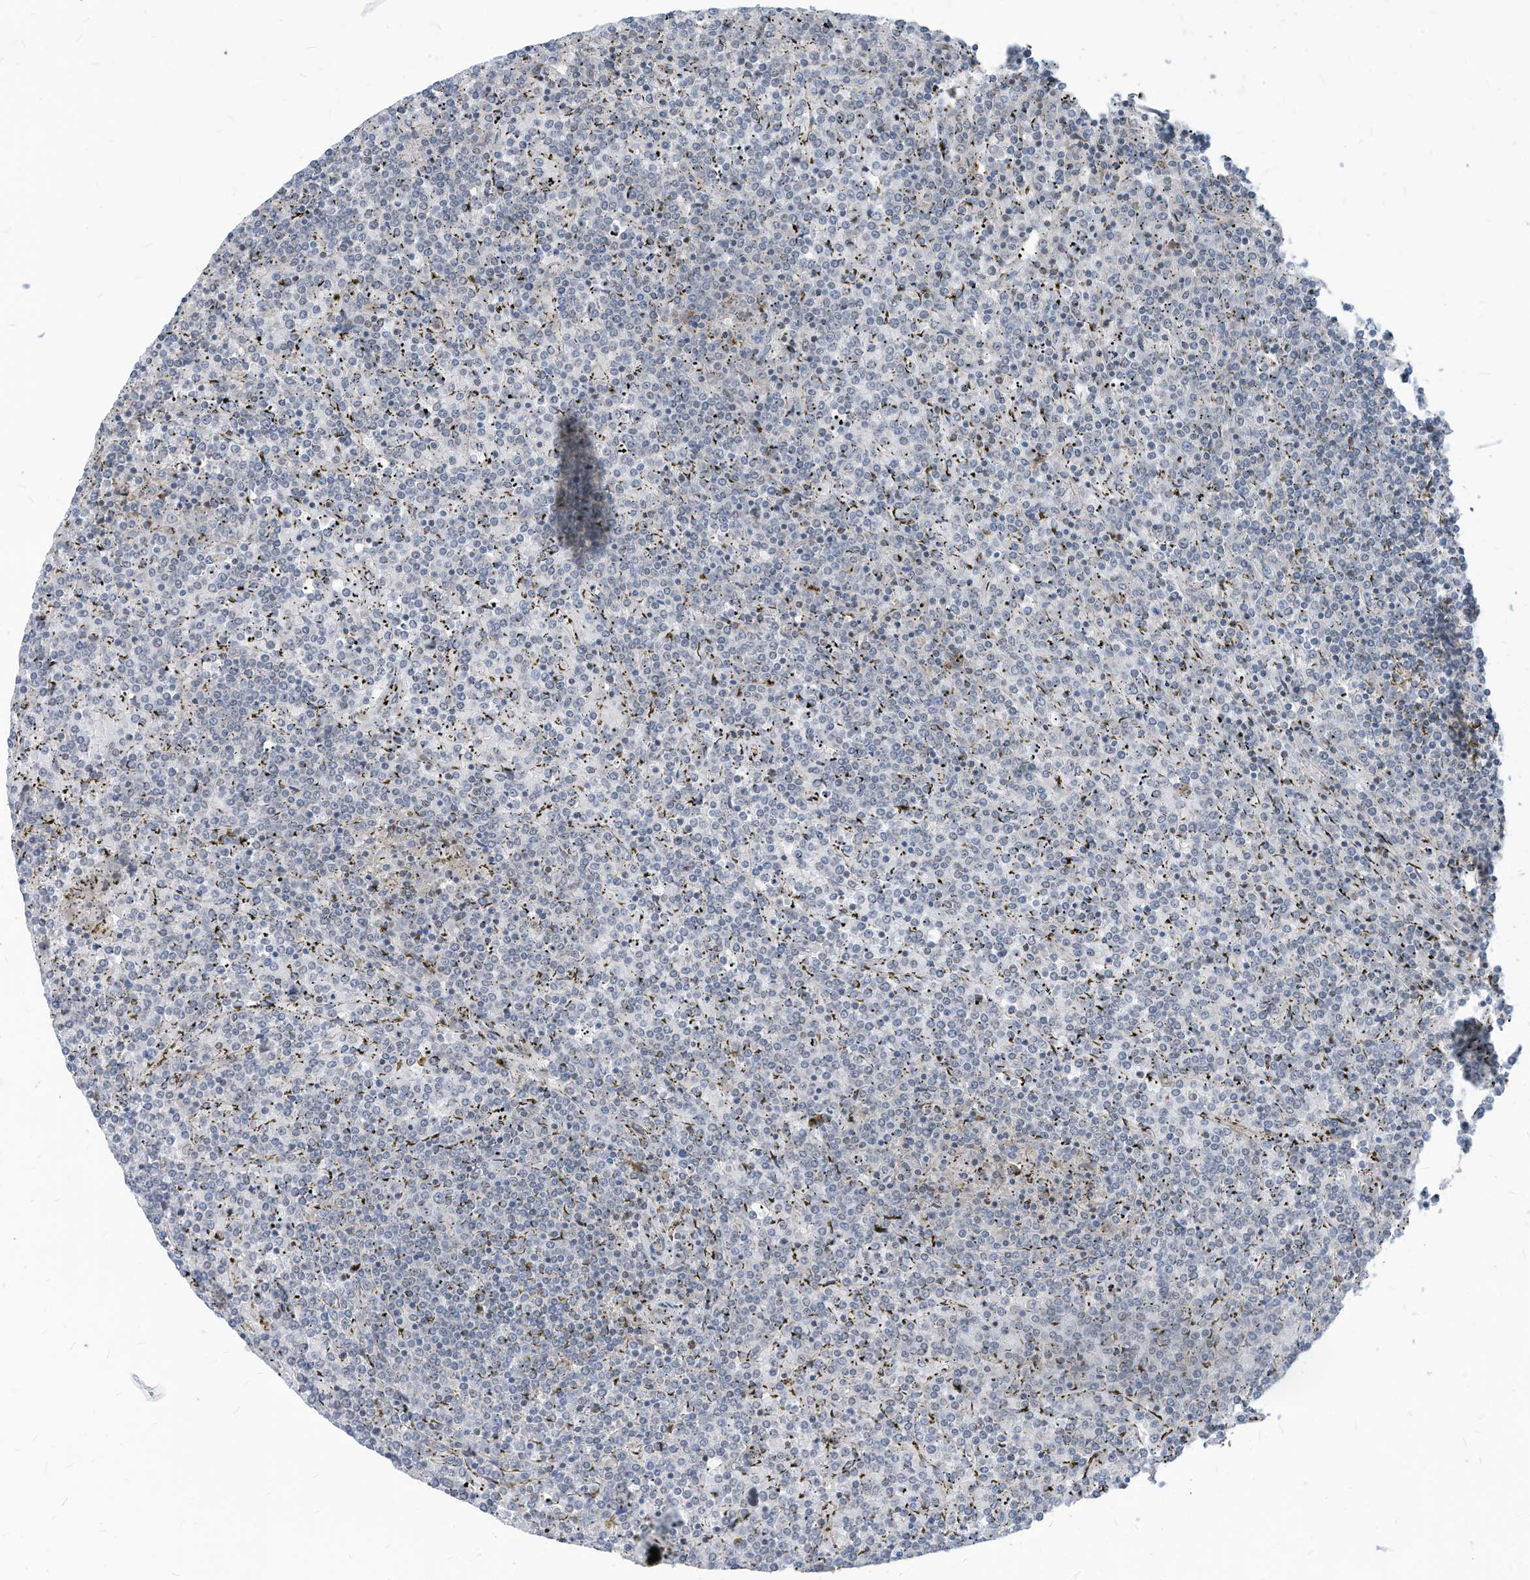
{"staining": {"intensity": "negative", "quantity": "none", "location": "none"}, "tissue": "lymphoma", "cell_type": "Tumor cells", "image_type": "cancer", "snomed": [{"axis": "morphology", "description": "Malignant lymphoma, non-Hodgkin's type, Low grade"}, {"axis": "topography", "description": "Spleen"}], "caption": "Human low-grade malignant lymphoma, non-Hodgkin's type stained for a protein using immunohistochemistry (IHC) exhibits no staining in tumor cells.", "gene": "GPATCH3", "patient": {"sex": "female", "age": 19}}